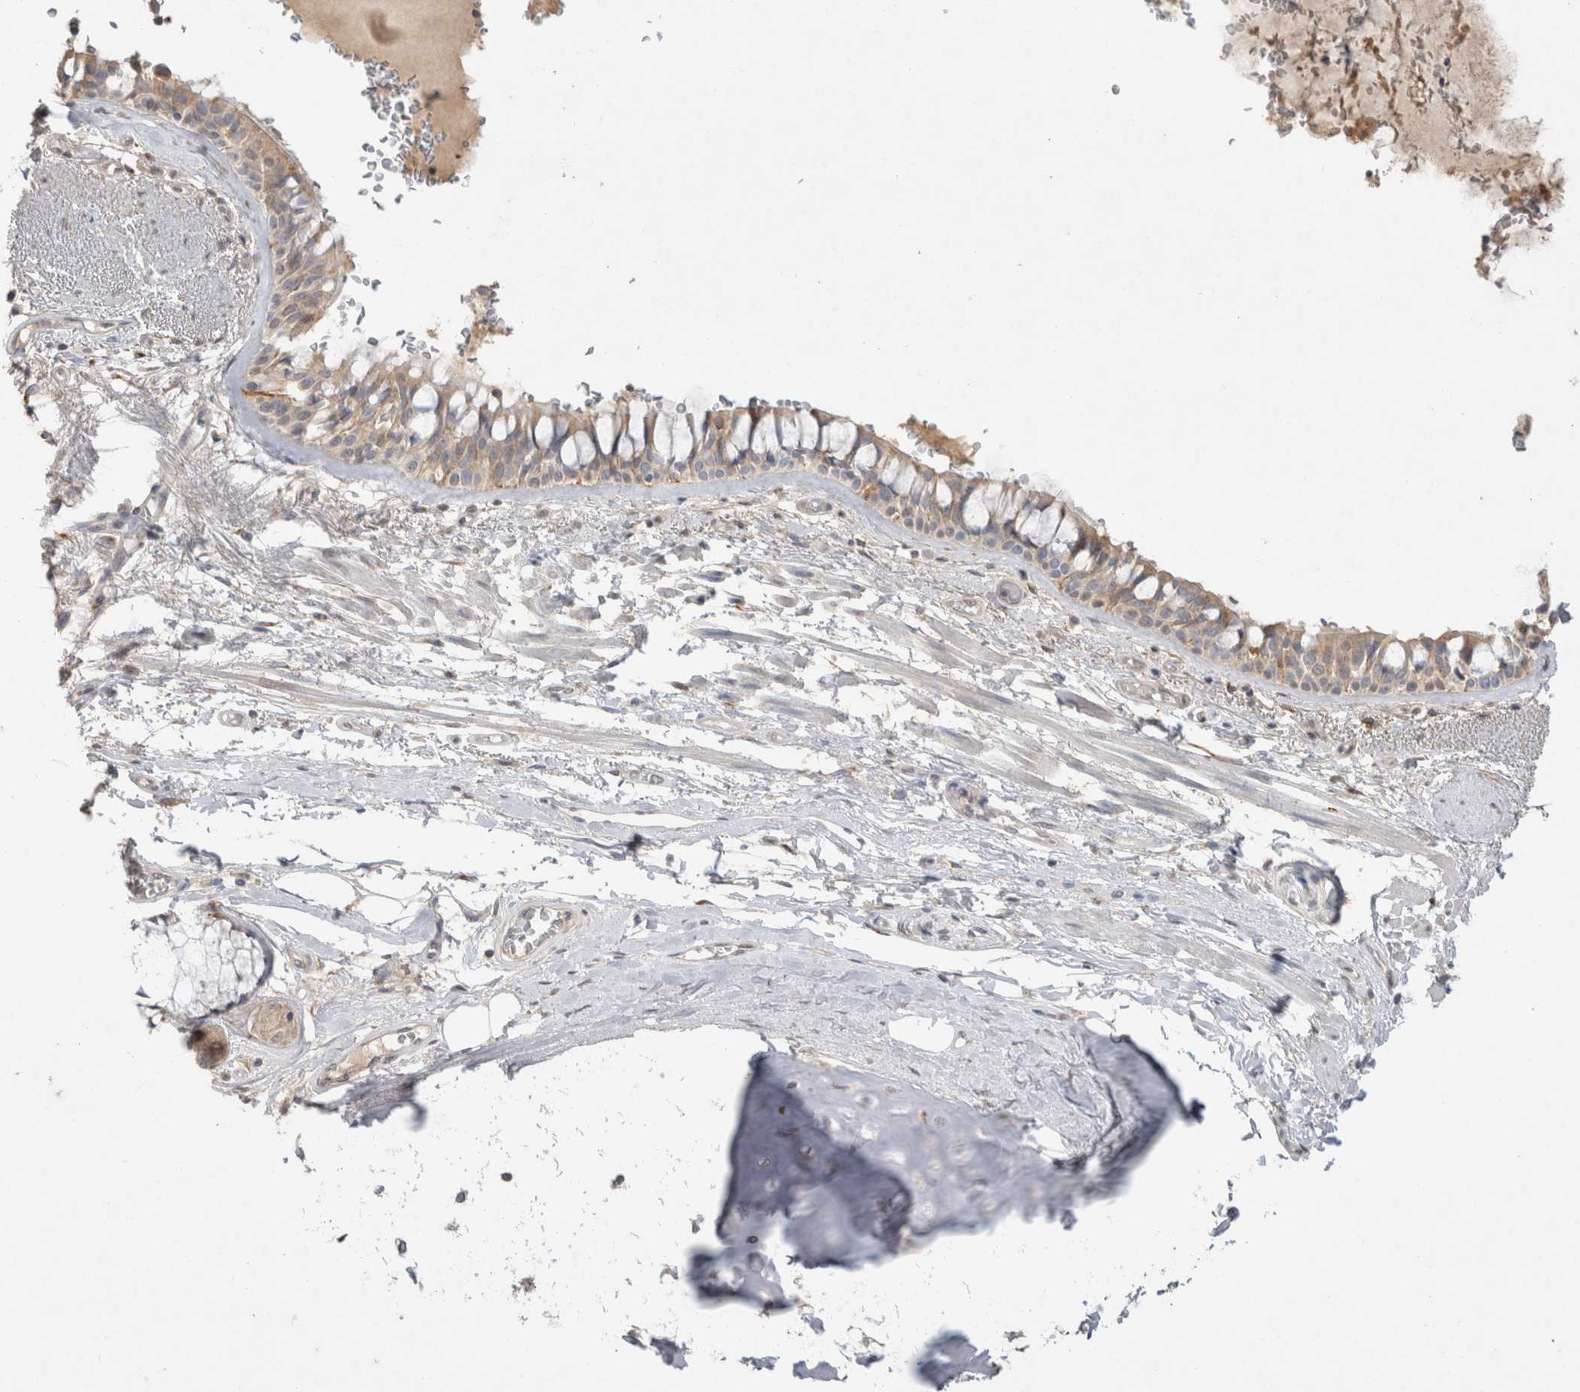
{"staining": {"intensity": "weak", "quantity": "<25%", "location": "cytoplasmic/membranous"}, "tissue": "bronchus", "cell_type": "Respiratory epithelial cells", "image_type": "normal", "snomed": [{"axis": "morphology", "description": "Normal tissue, NOS"}, {"axis": "topography", "description": "Bronchus"}], "caption": "Immunohistochemical staining of normal bronchus displays no significant expression in respiratory epithelial cells.", "gene": "NAALADL2", "patient": {"sex": "male", "age": 66}}